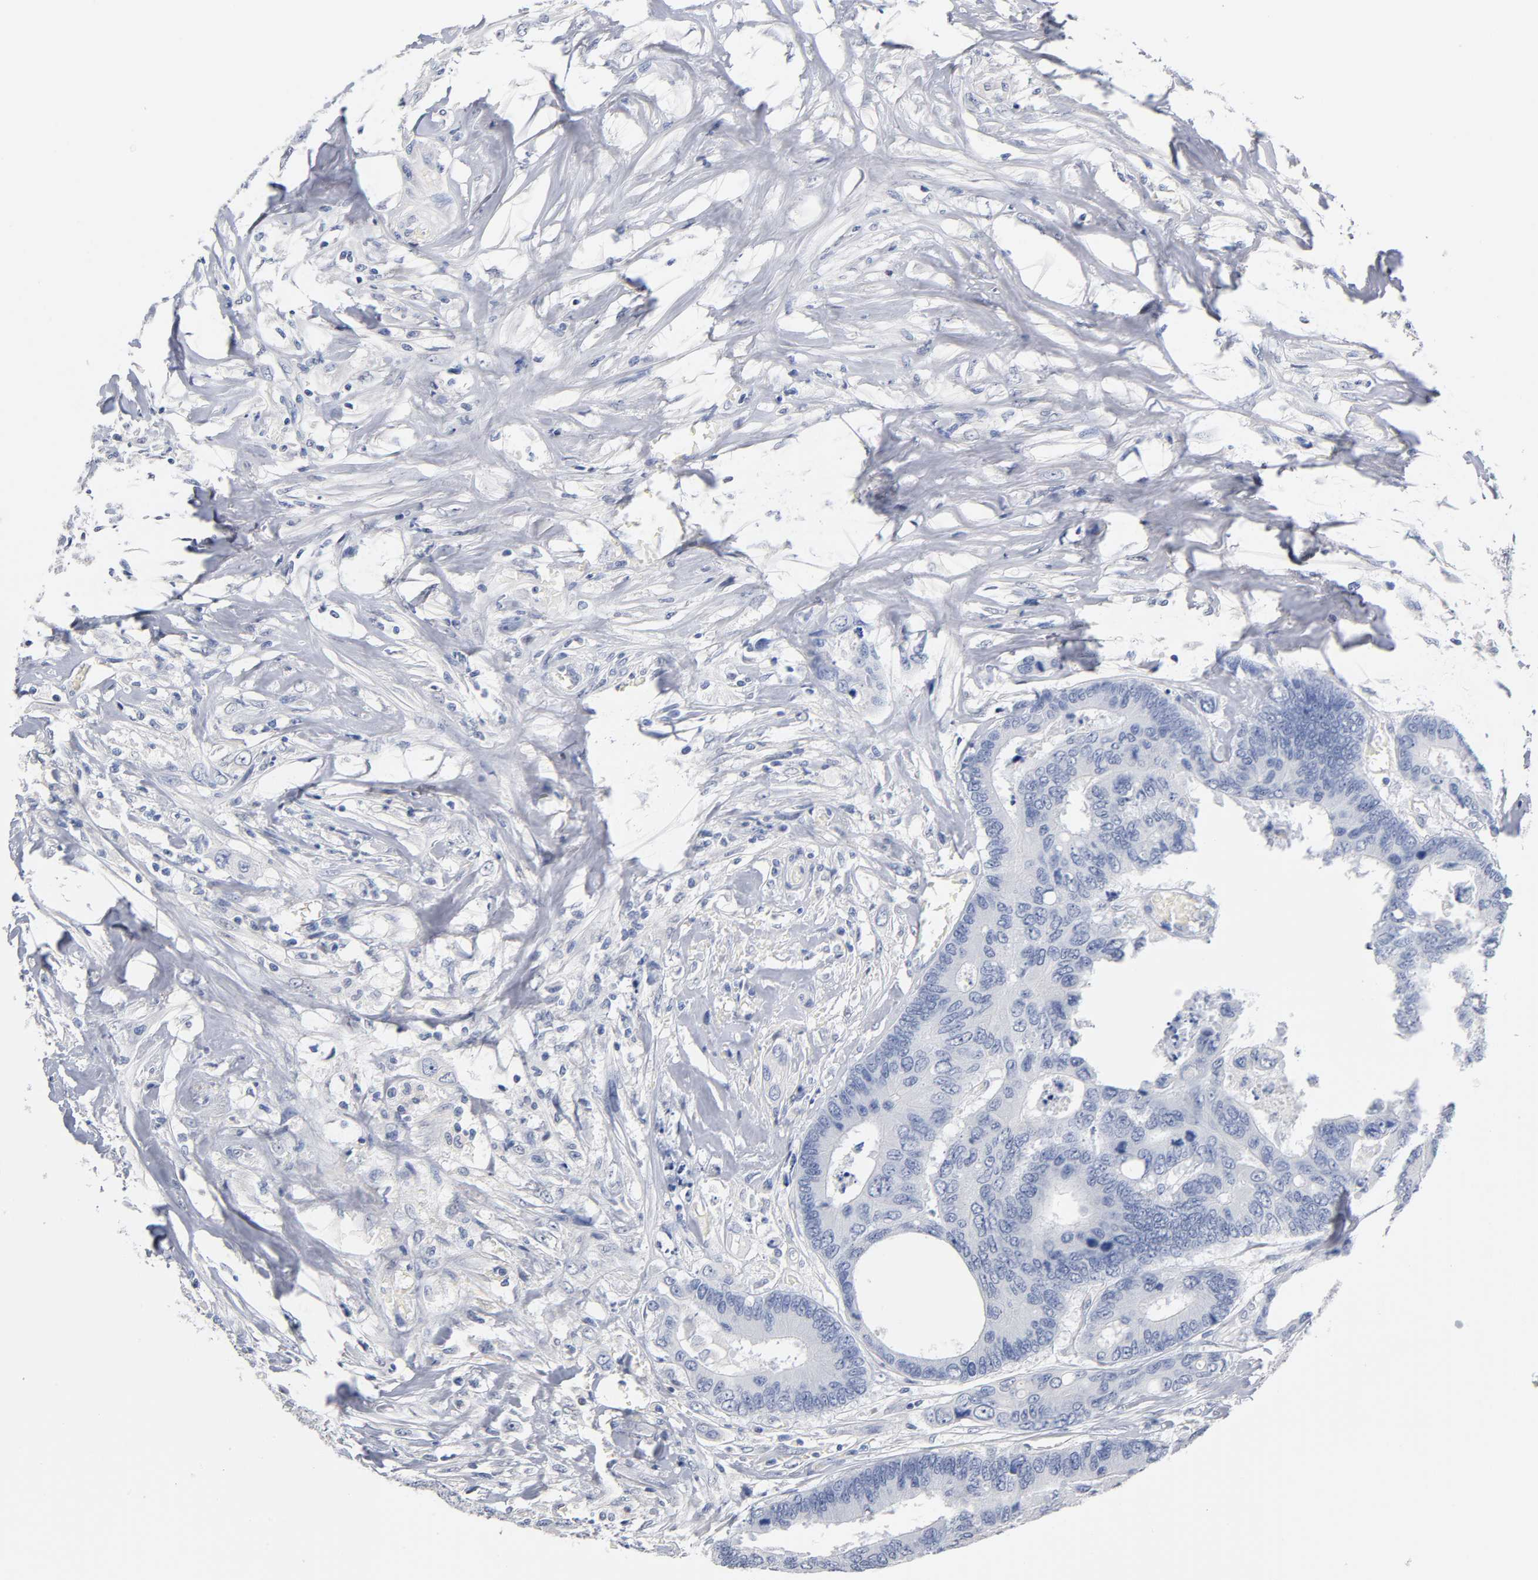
{"staining": {"intensity": "negative", "quantity": "none", "location": "none"}, "tissue": "colorectal cancer", "cell_type": "Tumor cells", "image_type": "cancer", "snomed": [{"axis": "morphology", "description": "Adenocarcinoma, NOS"}, {"axis": "topography", "description": "Rectum"}], "caption": "Tumor cells are negative for brown protein staining in colorectal cancer (adenocarcinoma).", "gene": "NFATC1", "patient": {"sex": "male", "age": 55}}